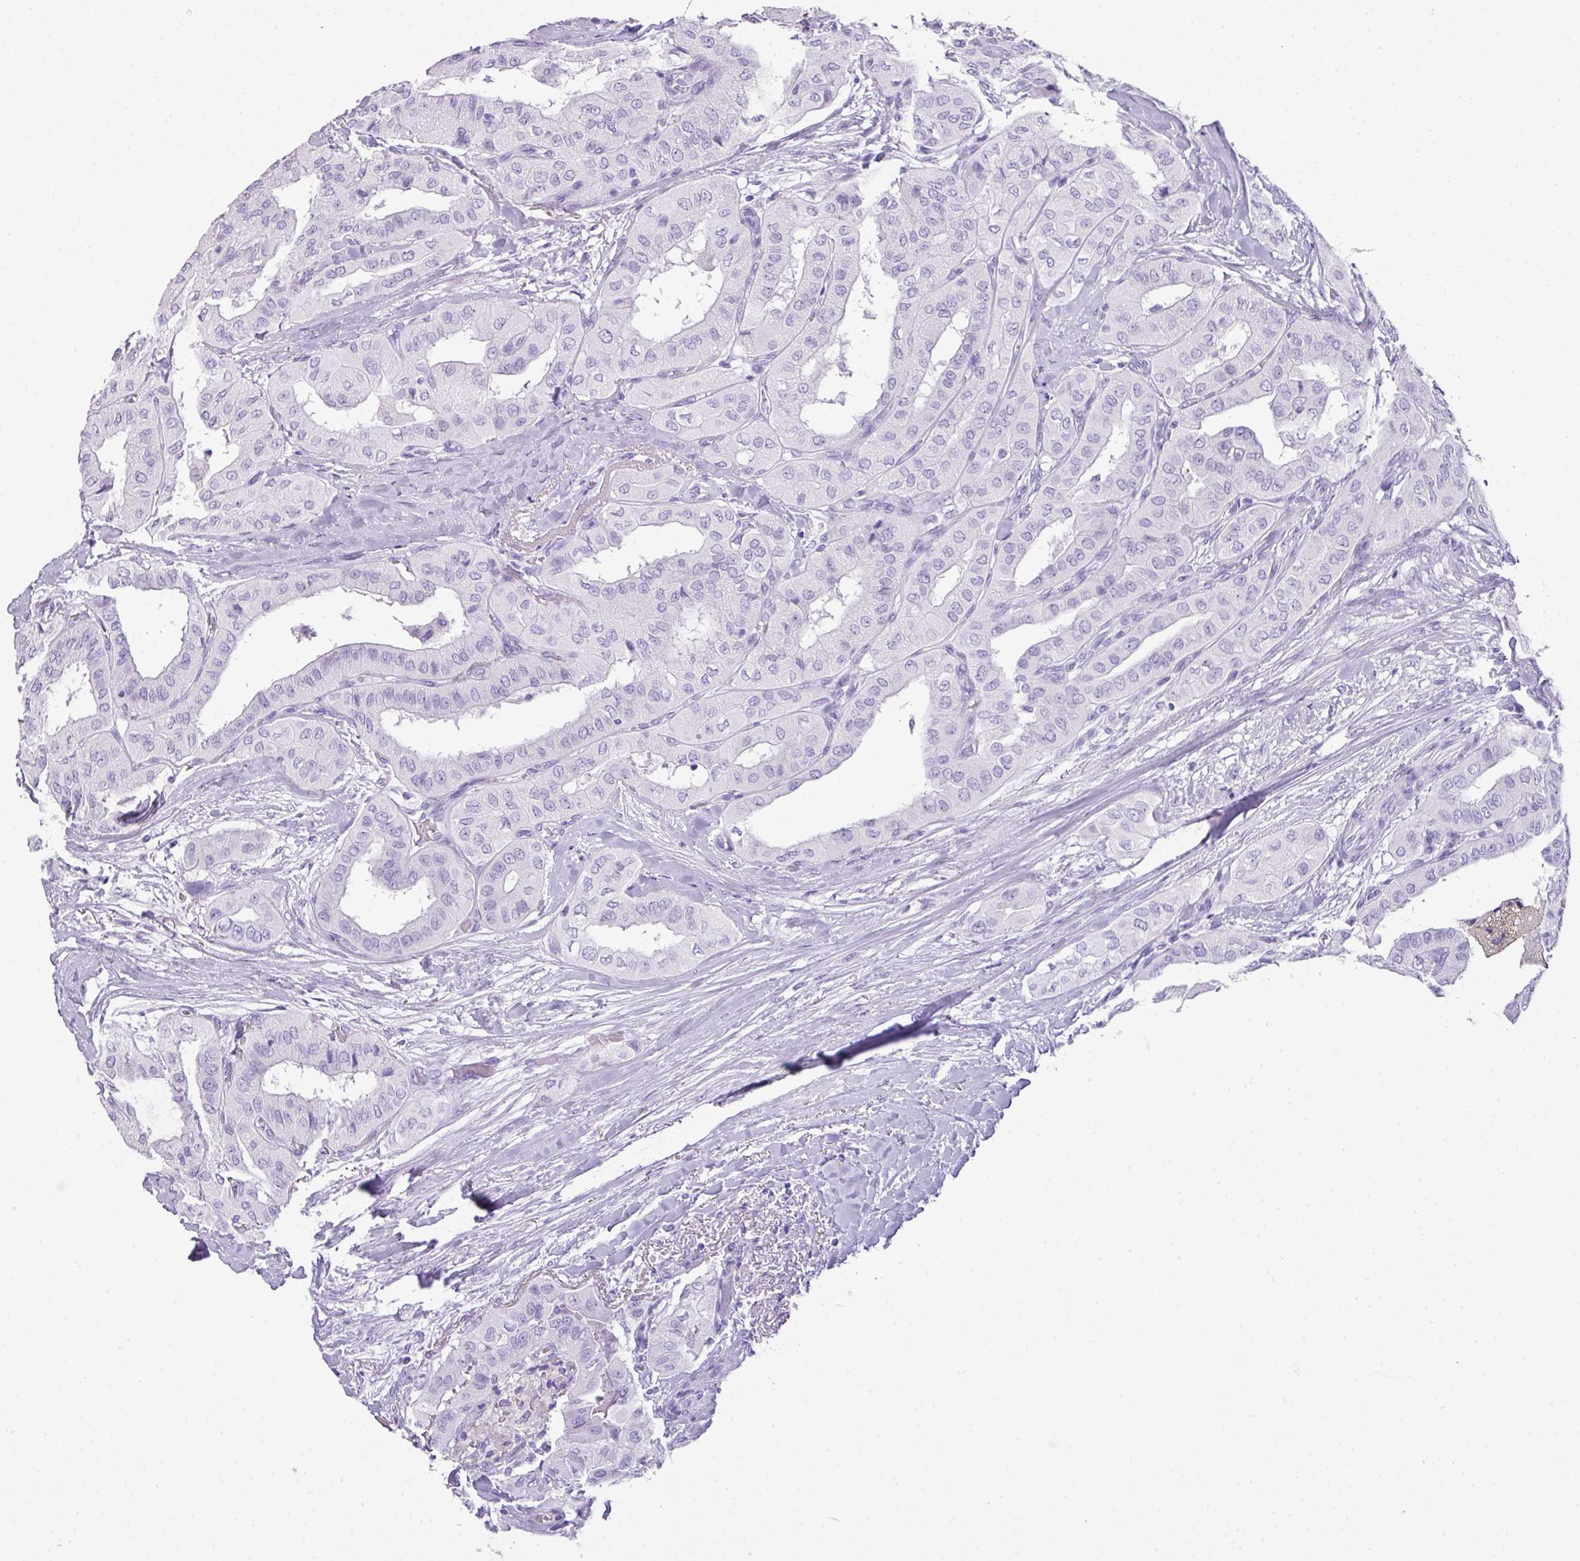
{"staining": {"intensity": "negative", "quantity": "none", "location": "none"}, "tissue": "thyroid cancer", "cell_type": "Tumor cells", "image_type": "cancer", "snomed": [{"axis": "morphology", "description": "Papillary adenocarcinoma, NOS"}, {"axis": "topography", "description": "Thyroid gland"}], "caption": "Immunohistochemistry (IHC) histopathology image of thyroid cancer (papillary adenocarcinoma) stained for a protein (brown), which reveals no positivity in tumor cells.", "gene": "TNP1", "patient": {"sex": "female", "age": 59}}